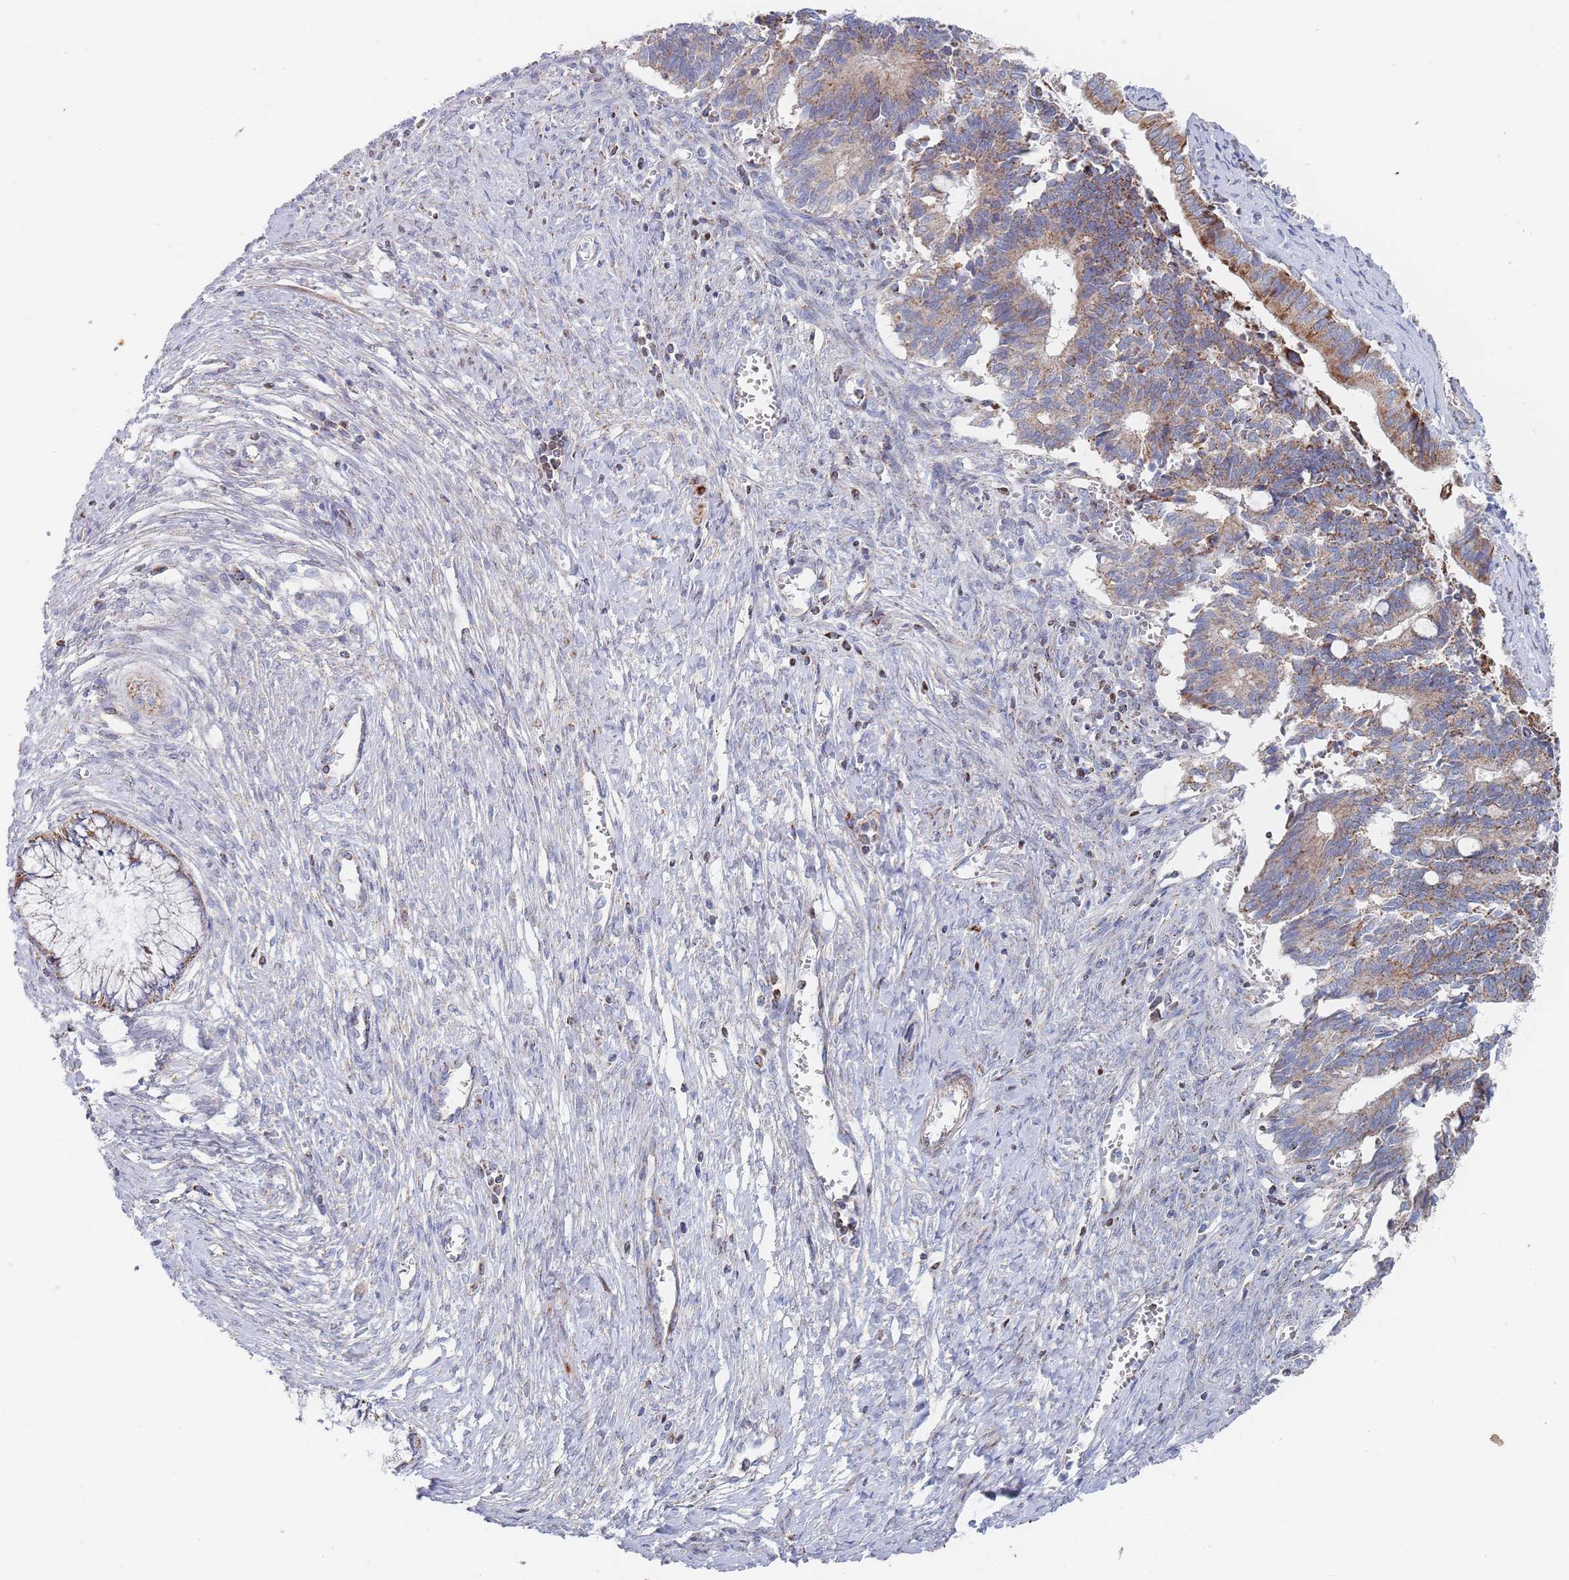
{"staining": {"intensity": "moderate", "quantity": ">75%", "location": "cytoplasmic/membranous"}, "tissue": "cervical cancer", "cell_type": "Tumor cells", "image_type": "cancer", "snomed": [{"axis": "morphology", "description": "Adenocarcinoma, NOS"}, {"axis": "topography", "description": "Cervix"}], "caption": "The immunohistochemical stain labels moderate cytoplasmic/membranous positivity in tumor cells of cervical cancer (adenocarcinoma) tissue.", "gene": "IKZF4", "patient": {"sex": "female", "age": 44}}